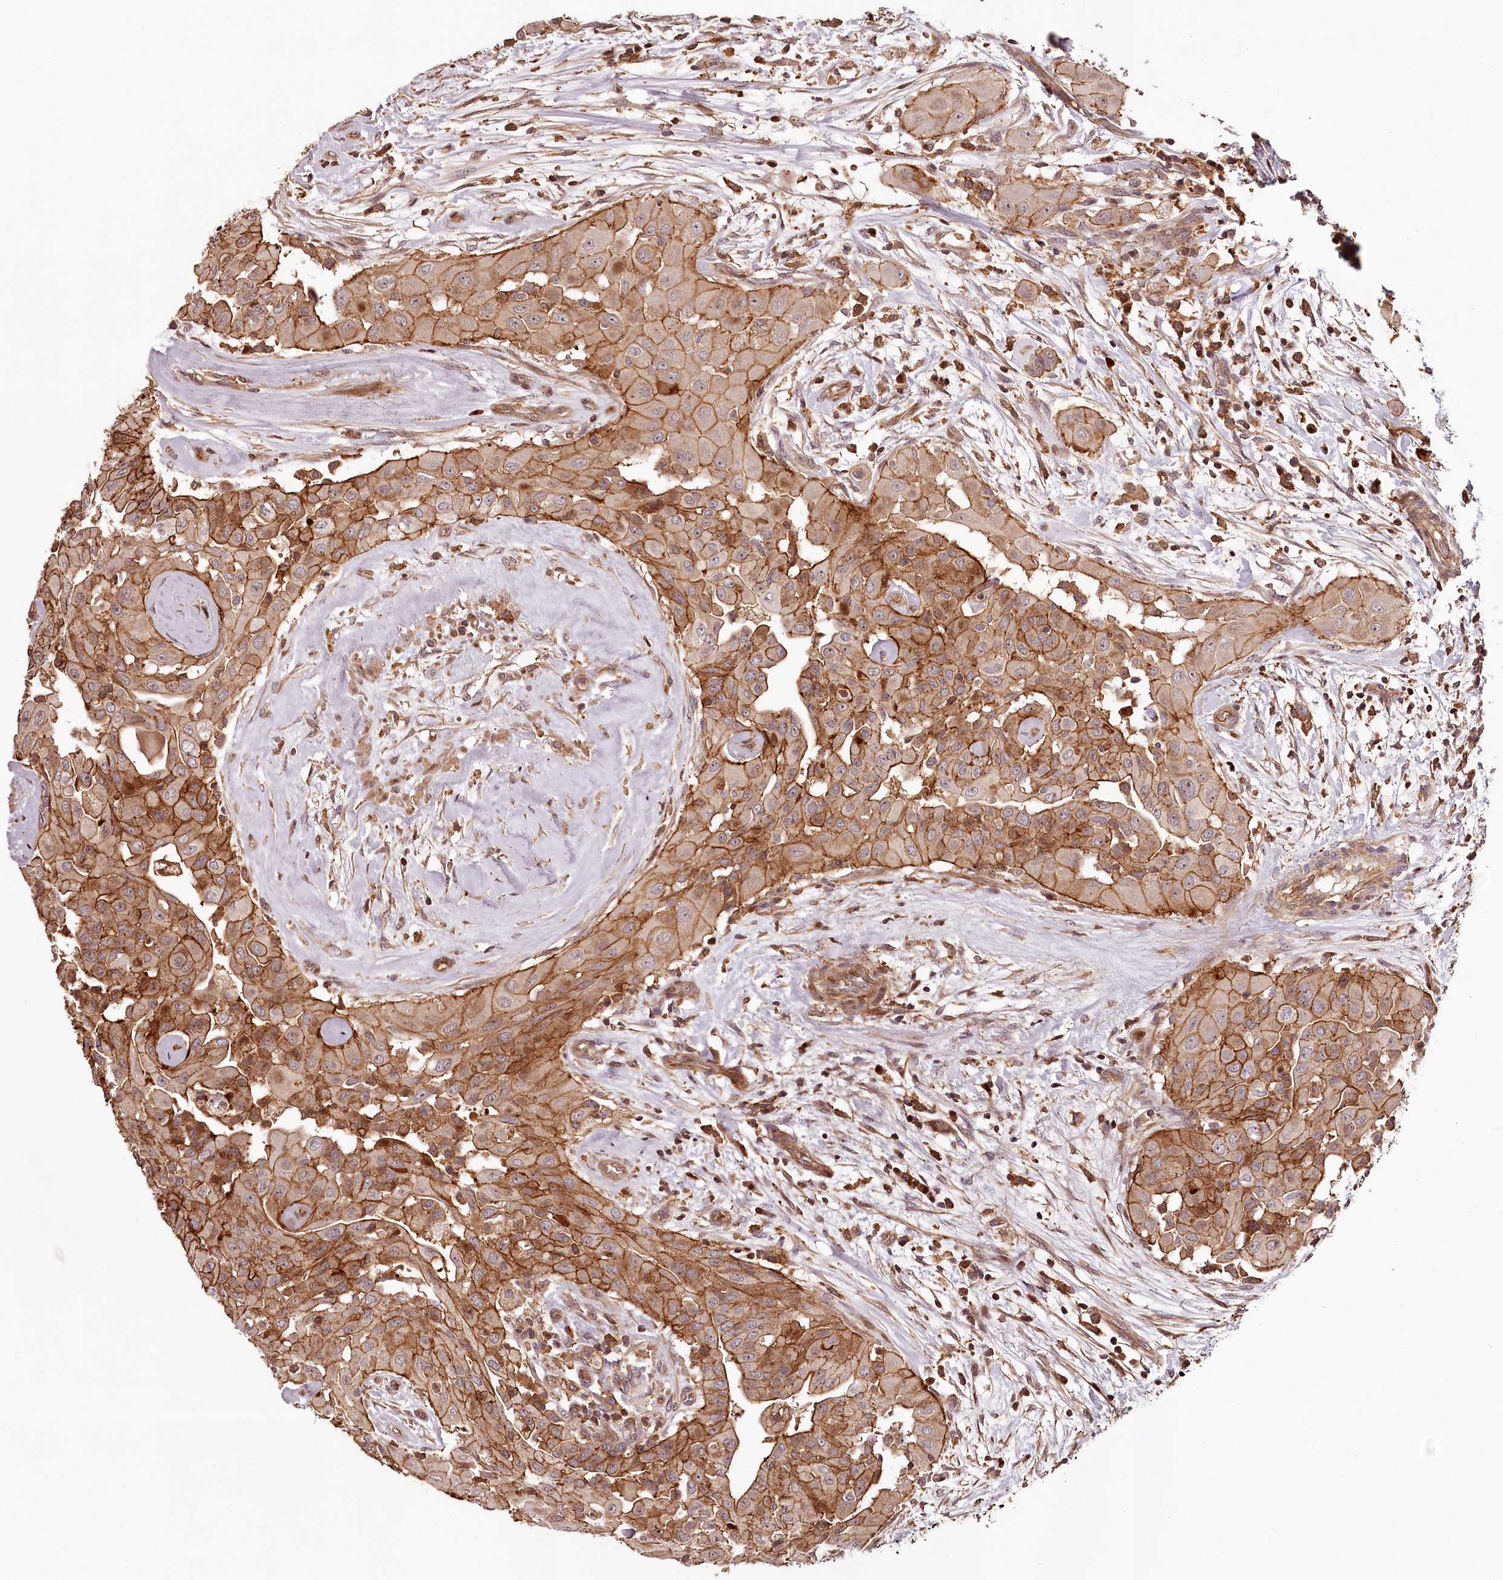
{"staining": {"intensity": "strong", "quantity": ">75%", "location": "cytoplasmic/membranous"}, "tissue": "thyroid cancer", "cell_type": "Tumor cells", "image_type": "cancer", "snomed": [{"axis": "morphology", "description": "Papillary adenocarcinoma, NOS"}, {"axis": "topography", "description": "Thyroid gland"}], "caption": "An IHC histopathology image of neoplastic tissue is shown. Protein staining in brown shows strong cytoplasmic/membranous positivity in papillary adenocarcinoma (thyroid) within tumor cells.", "gene": "KIF14", "patient": {"sex": "female", "age": 59}}